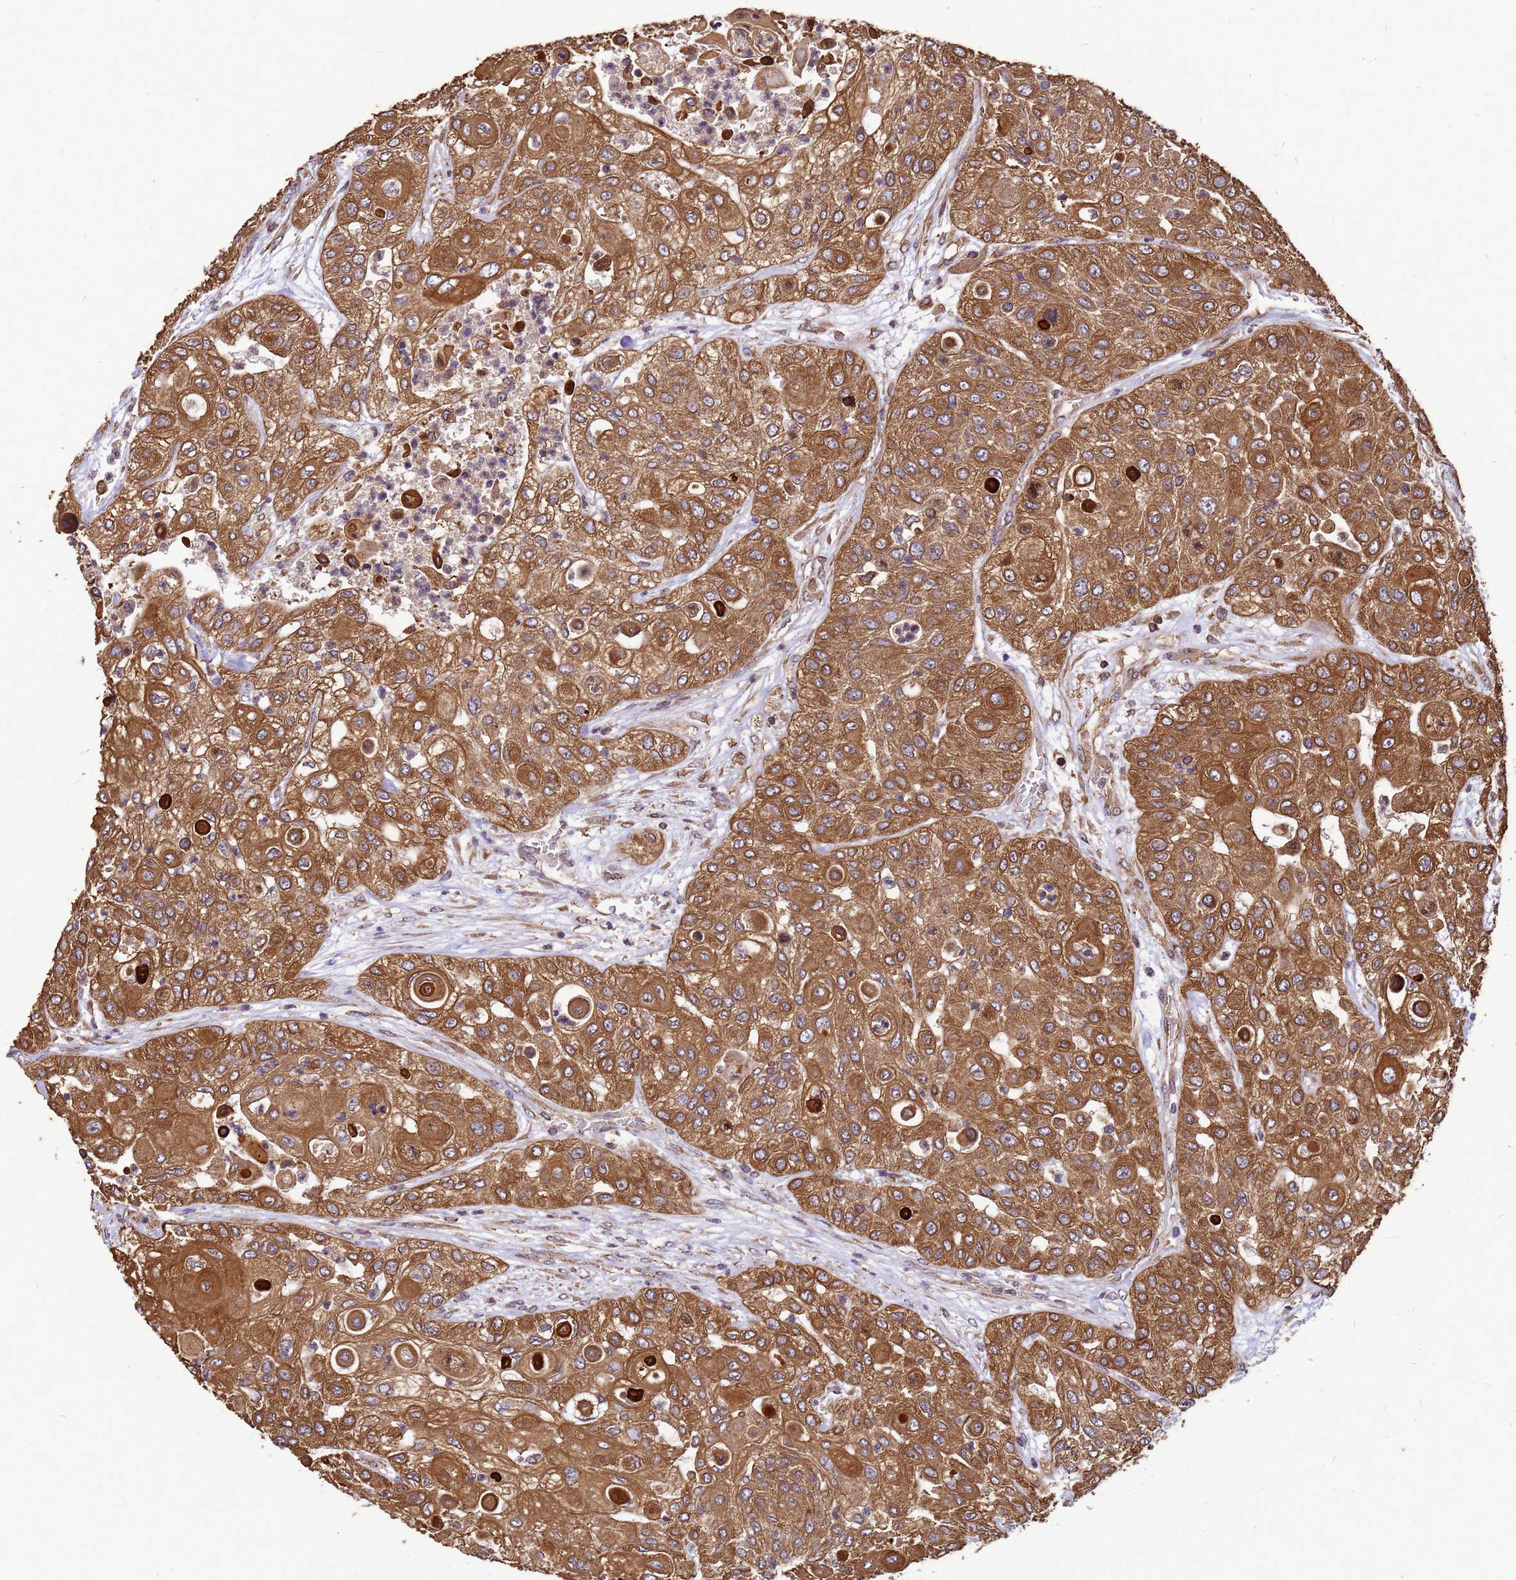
{"staining": {"intensity": "moderate", "quantity": ">75%", "location": "cytoplasmic/membranous"}, "tissue": "urothelial cancer", "cell_type": "Tumor cells", "image_type": "cancer", "snomed": [{"axis": "morphology", "description": "Urothelial carcinoma, High grade"}, {"axis": "topography", "description": "Urinary bladder"}], "caption": "Protein analysis of urothelial cancer tissue demonstrates moderate cytoplasmic/membranous staining in approximately >75% of tumor cells. (IHC, brightfield microscopy, high magnification).", "gene": "ZNF618", "patient": {"sex": "female", "age": 79}}